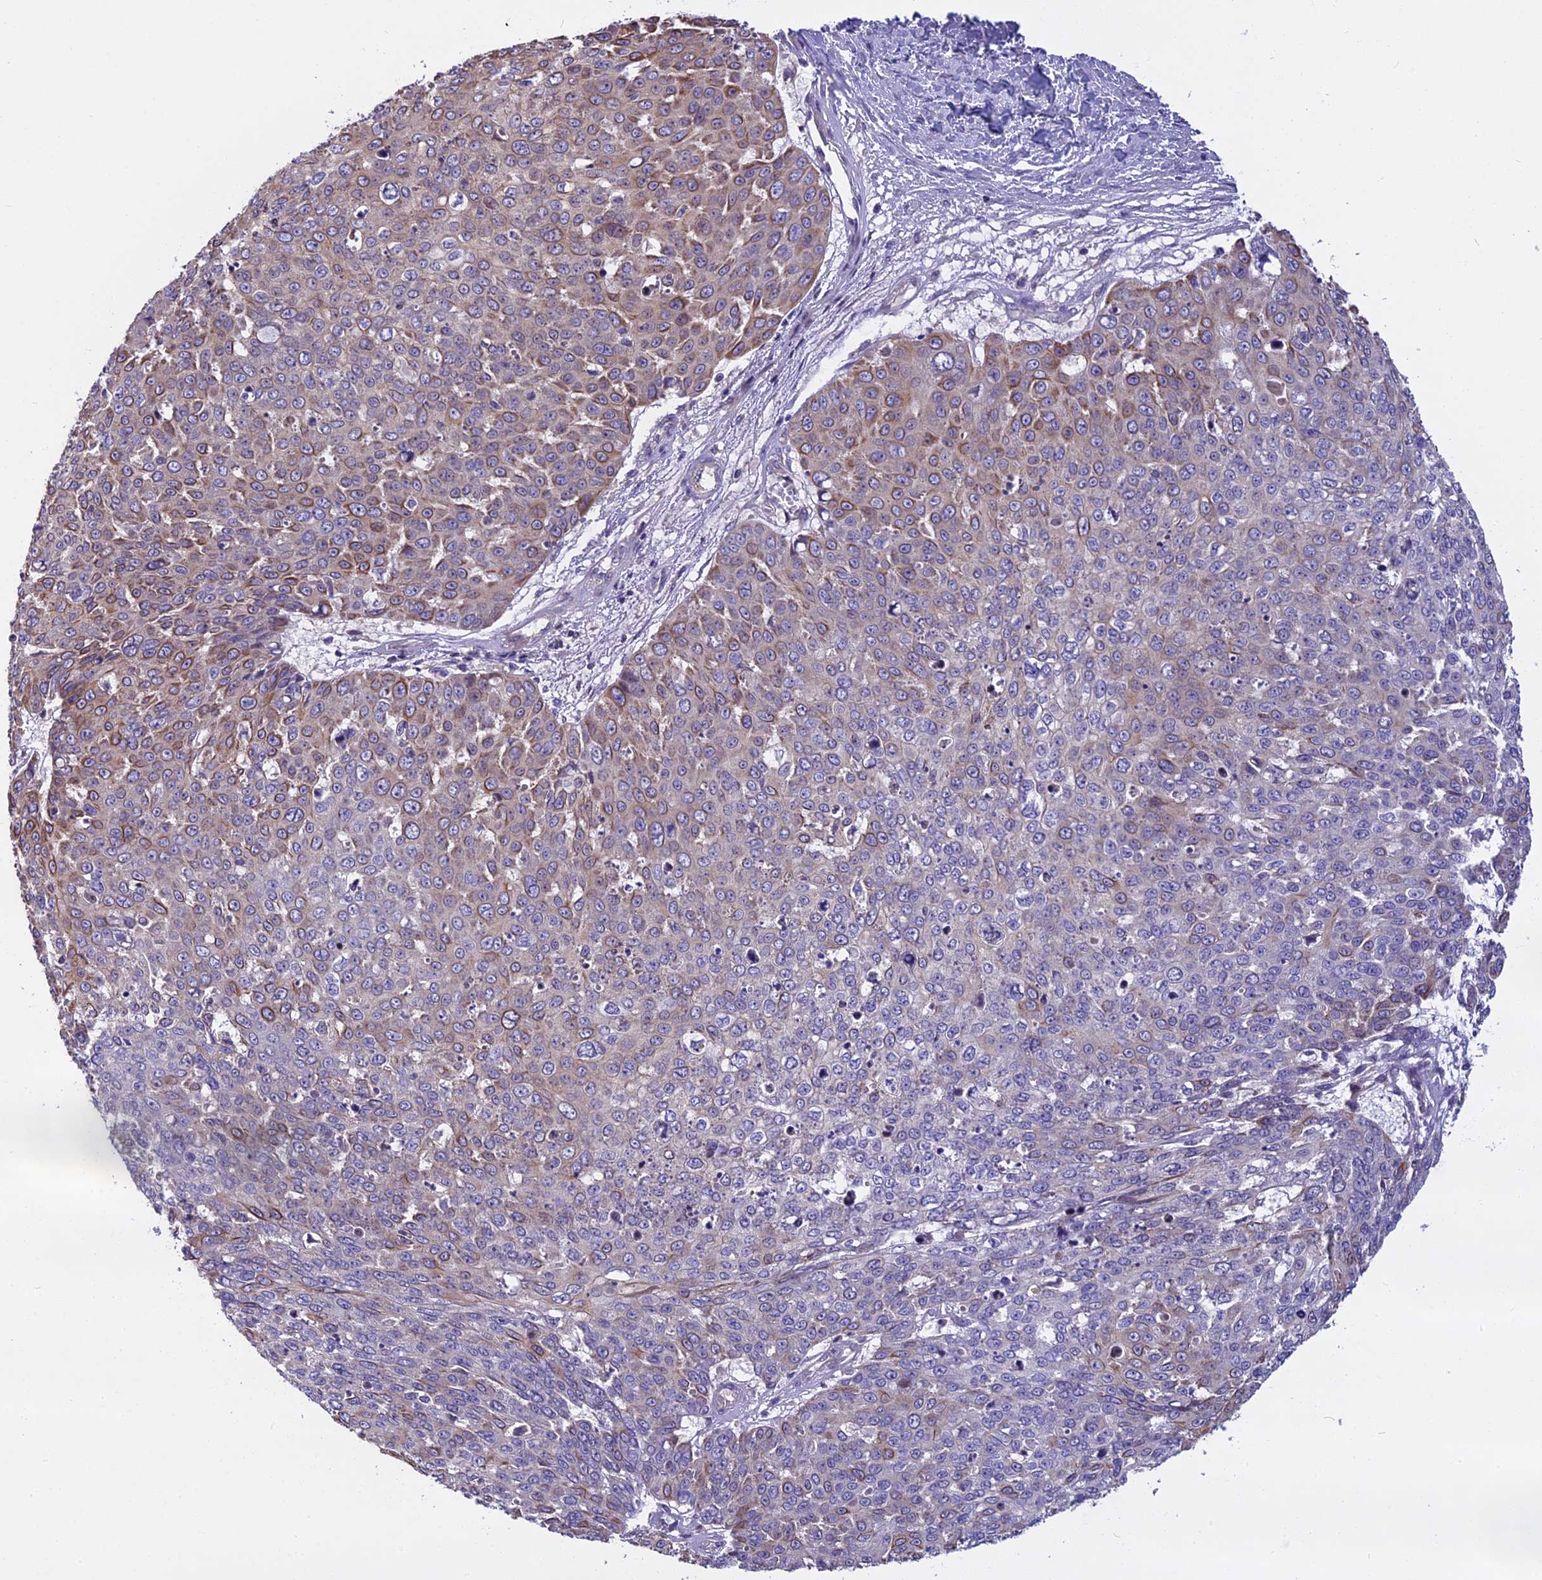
{"staining": {"intensity": "moderate", "quantity": "25%-75%", "location": "cytoplasmic/membranous"}, "tissue": "skin cancer", "cell_type": "Tumor cells", "image_type": "cancer", "snomed": [{"axis": "morphology", "description": "Squamous cell carcinoma, NOS"}, {"axis": "topography", "description": "Skin"}], "caption": "This is a histology image of immunohistochemistry (IHC) staining of skin cancer (squamous cell carcinoma), which shows moderate staining in the cytoplasmic/membranous of tumor cells.", "gene": "FAM98C", "patient": {"sex": "male", "age": 71}}